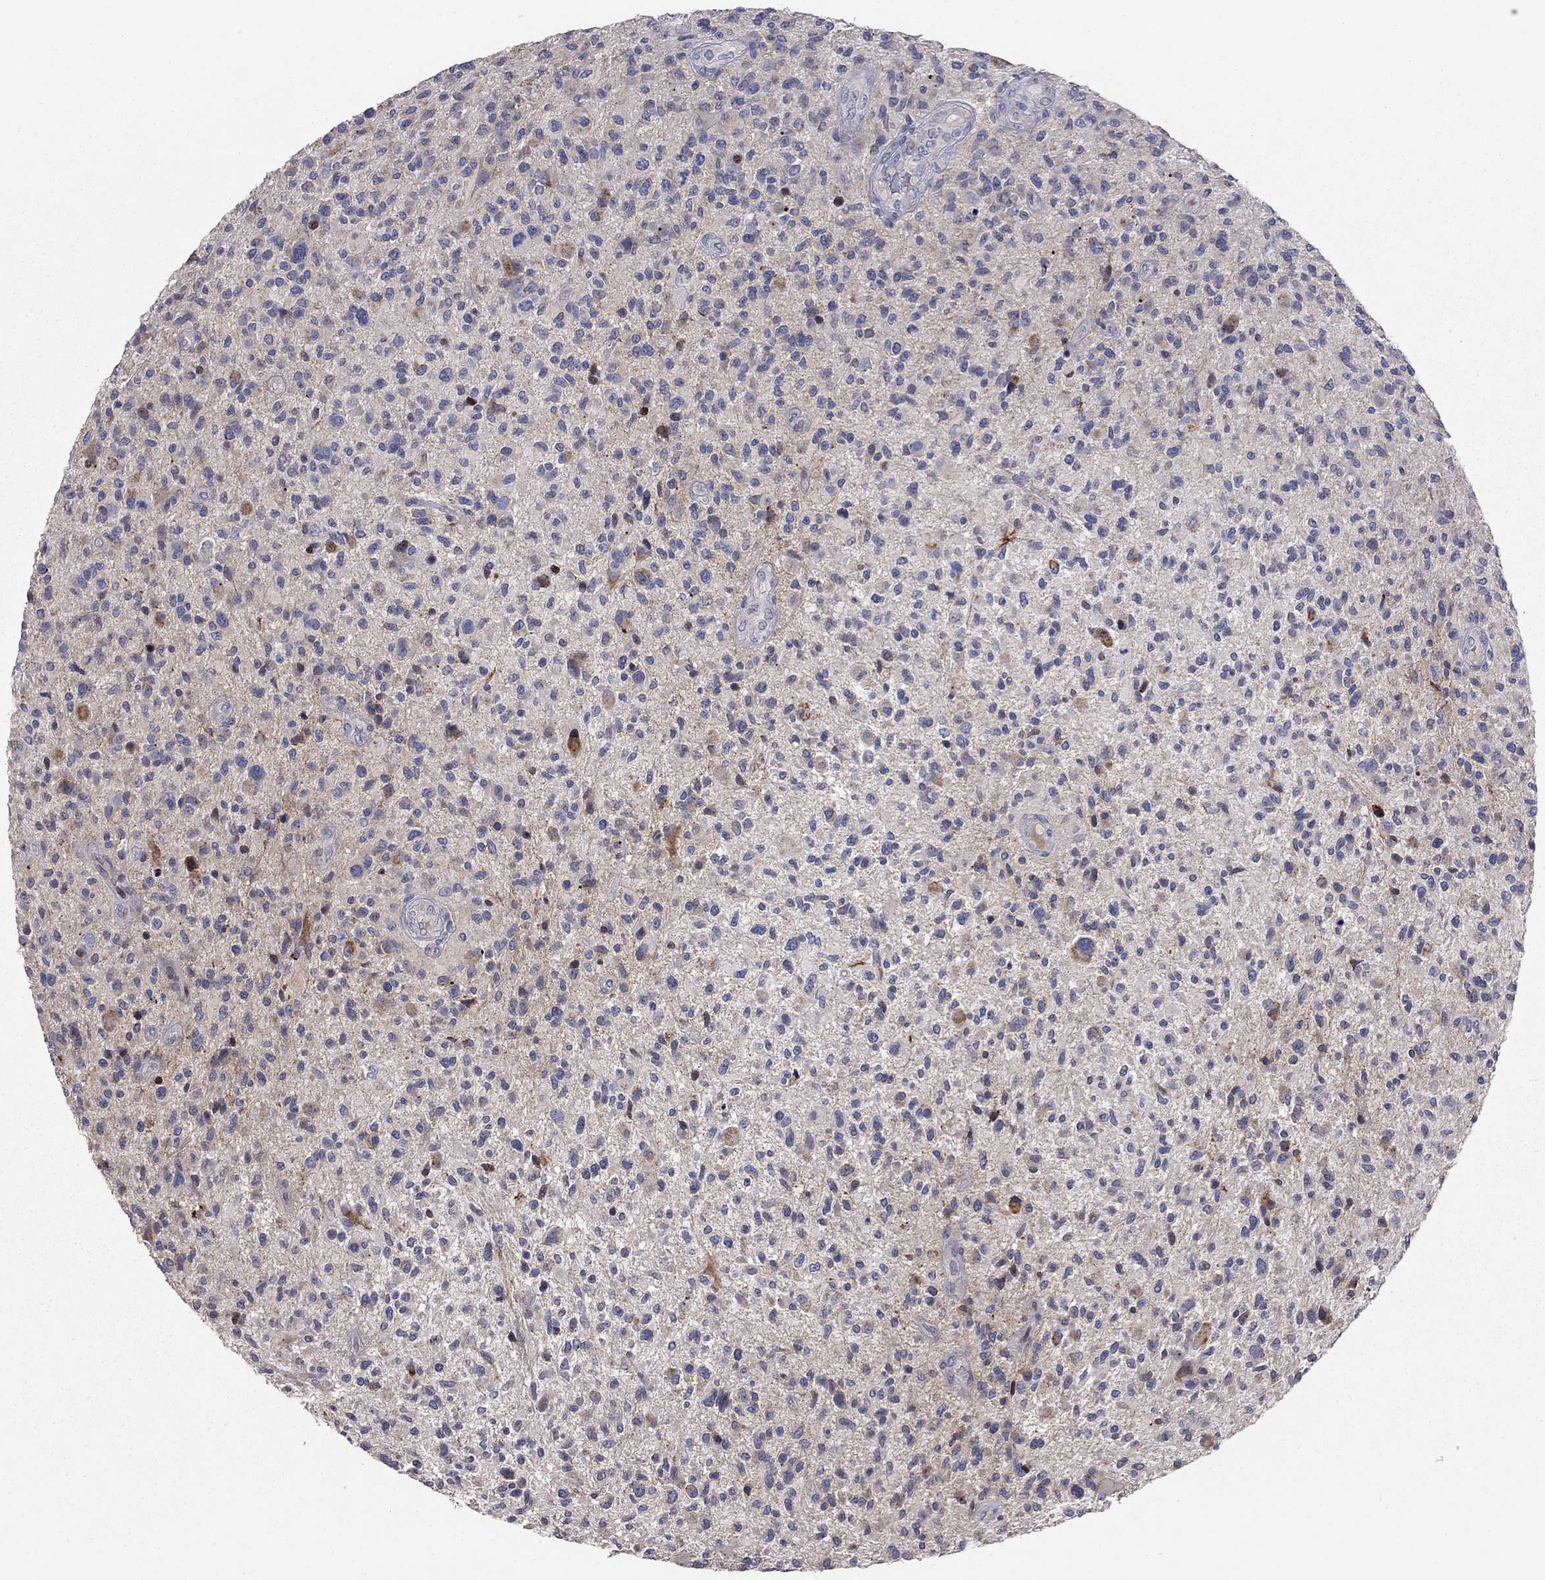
{"staining": {"intensity": "moderate", "quantity": "<25%", "location": "cytoplasmic/membranous"}, "tissue": "glioma", "cell_type": "Tumor cells", "image_type": "cancer", "snomed": [{"axis": "morphology", "description": "Glioma, malignant, High grade"}, {"axis": "topography", "description": "Brain"}], "caption": "Protein expression analysis of glioma reveals moderate cytoplasmic/membranous positivity in about <25% of tumor cells.", "gene": "ERN2", "patient": {"sex": "male", "age": 47}}